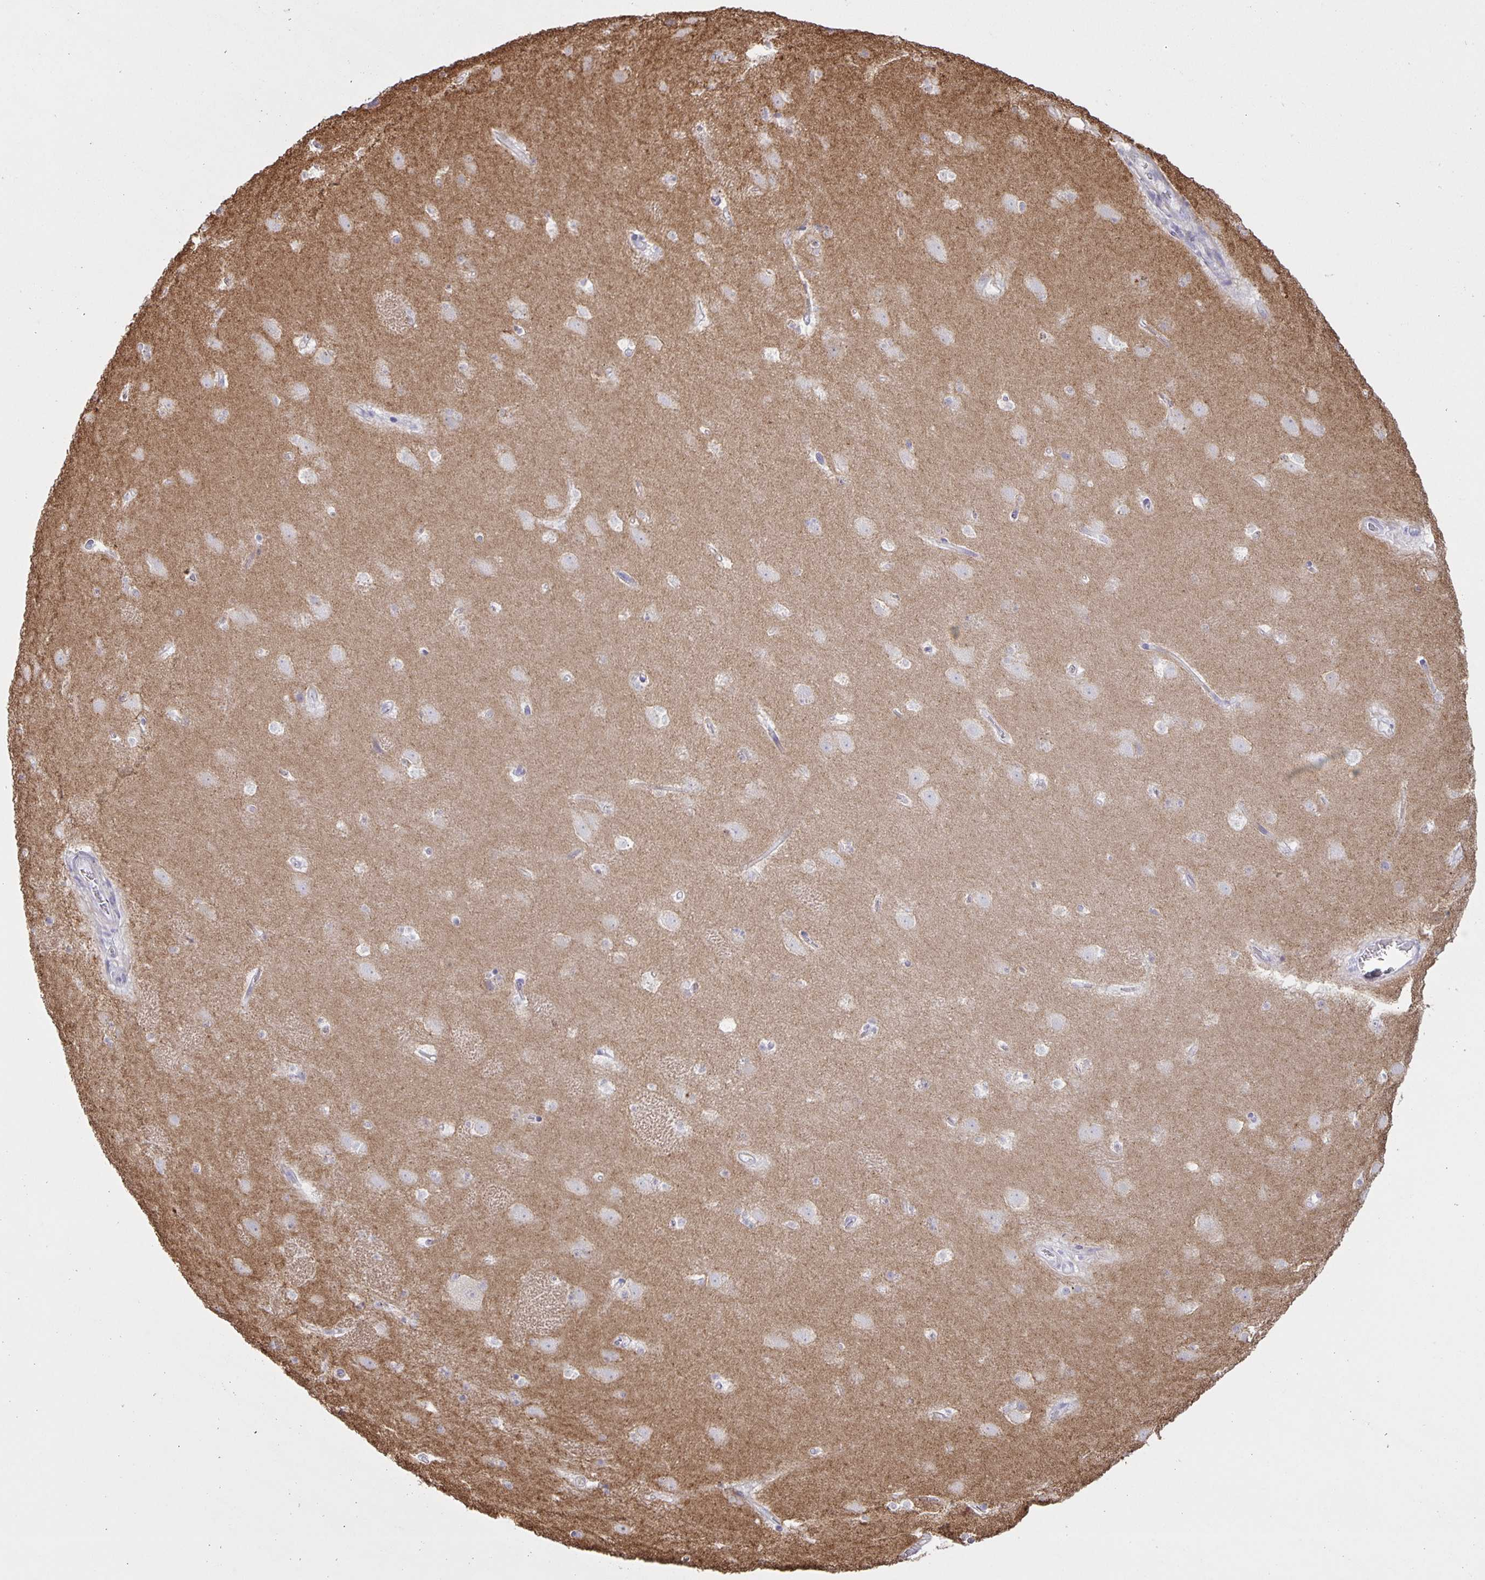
{"staining": {"intensity": "negative", "quantity": "none", "location": "none"}, "tissue": "caudate", "cell_type": "Glial cells", "image_type": "normal", "snomed": [{"axis": "morphology", "description": "Normal tissue, NOS"}, {"axis": "topography", "description": "Lateral ventricle wall"}], "caption": "This photomicrograph is of unremarkable caudate stained with IHC to label a protein in brown with the nuclei are counter-stained blue. There is no expression in glial cells.", "gene": "SRCIN1", "patient": {"sex": "male", "age": 37}}